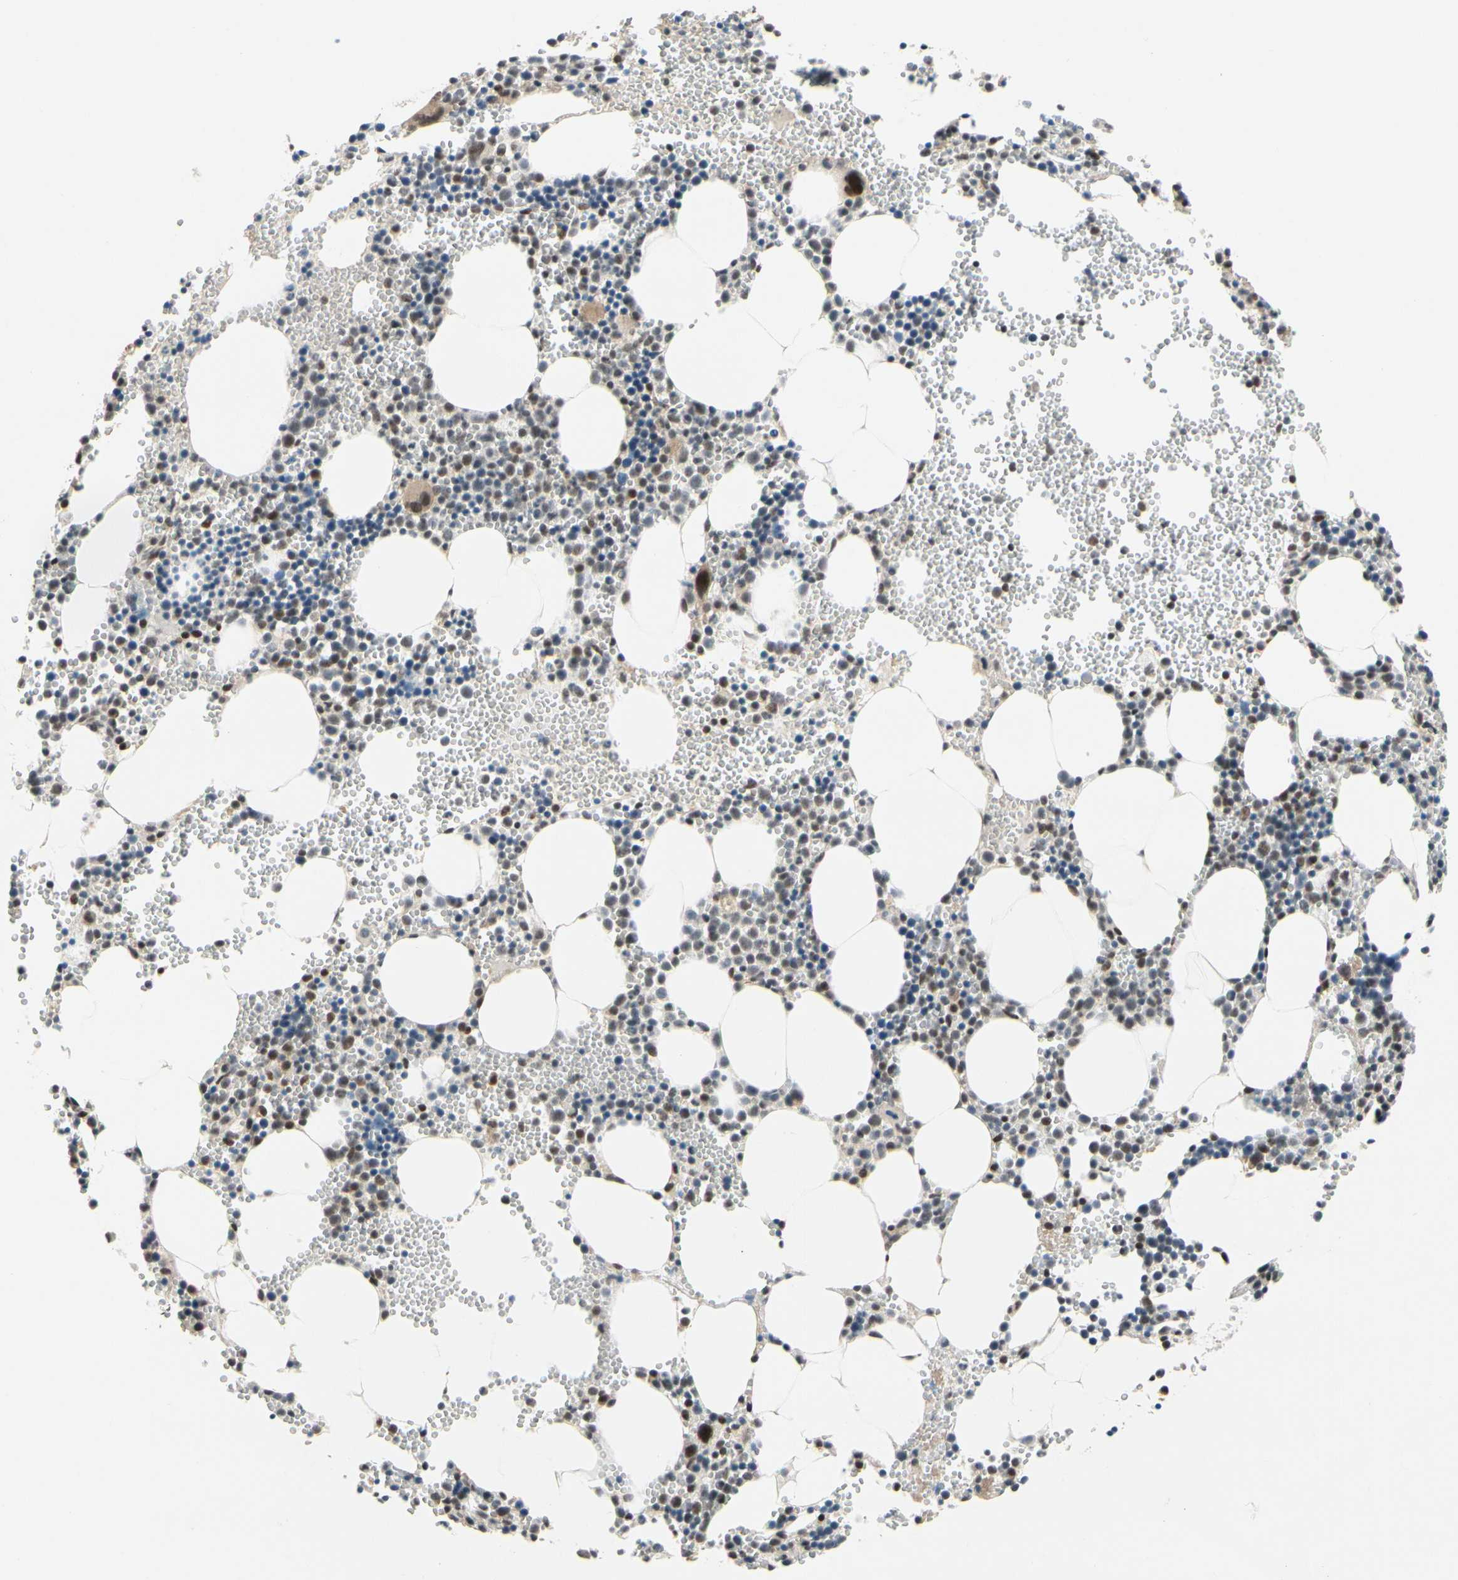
{"staining": {"intensity": "moderate", "quantity": "25%-75%", "location": "nuclear"}, "tissue": "bone marrow", "cell_type": "Hematopoietic cells", "image_type": "normal", "snomed": [{"axis": "morphology", "description": "Normal tissue, NOS"}, {"axis": "morphology", "description": "Inflammation, NOS"}, {"axis": "topography", "description": "Bone marrow"}], "caption": "Bone marrow stained with immunohistochemistry displays moderate nuclear expression in about 25%-75% of hematopoietic cells. The protein of interest is shown in brown color, while the nuclei are stained blue.", "gene": "TAF4", "patient": {"sex": "male", "age": 42}}